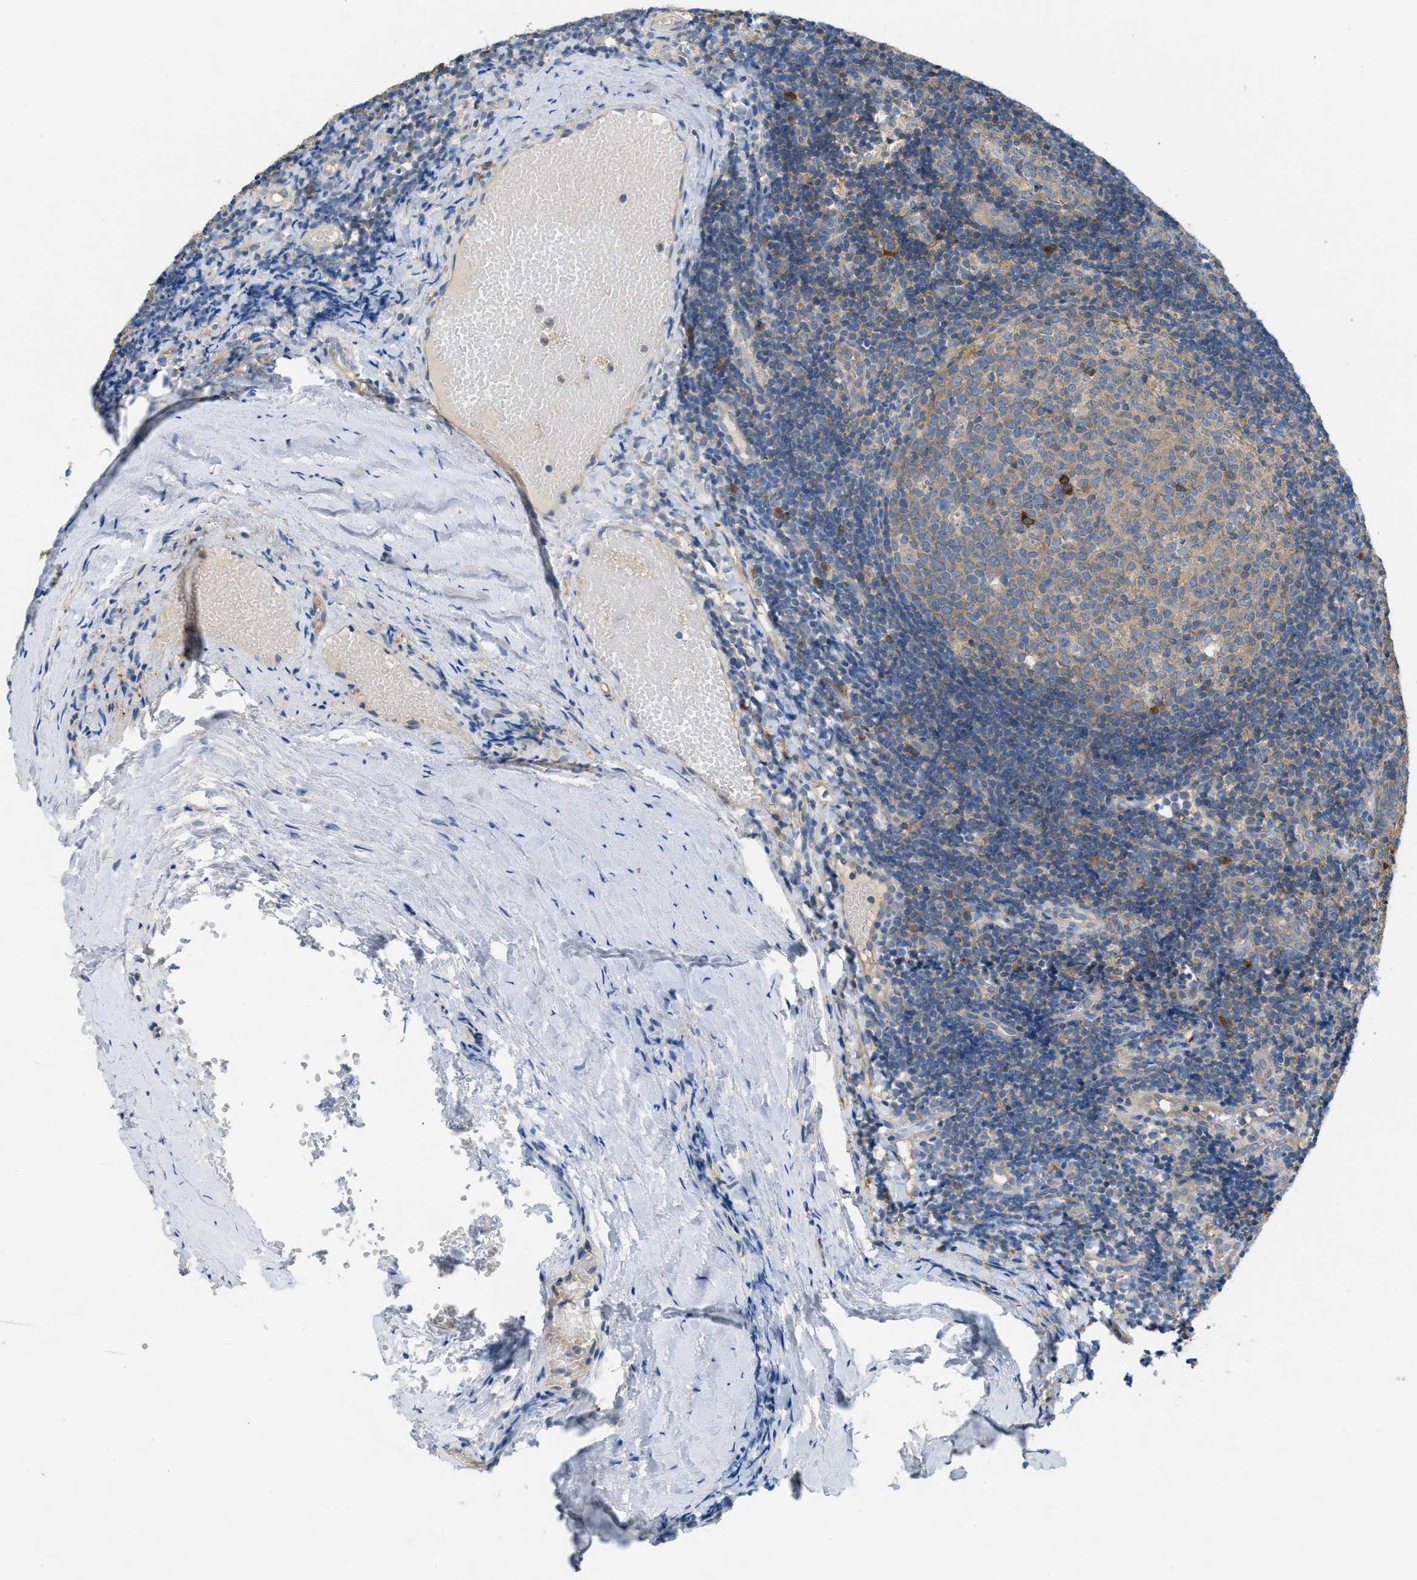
{"staining": {"intensity": "moderate", "quantity": ">75%", "location": "cytoplasmic/membranous"}, "tissue": "tonsil", "cell_type": "Germinal center cells", "image_type": "normal", "snomed": [{"axis": "morphology", "description": "Normal tissue, NOS"}, {"axis": "topography", "description": "Tonsil"}], "caption": "IHC of benign human tonsil demonstrates medium levels of moderate cytoplasmic/membranous positivity in about >75% of germinal center cells. Using DAB (3,3'-diaminobenzidine) (brown) and hematoxylin (blue) stains, captured at high magnification using brightfield microscopy.", "gene": "UBA5", "patient": {"sex": "female", "age": 19}}